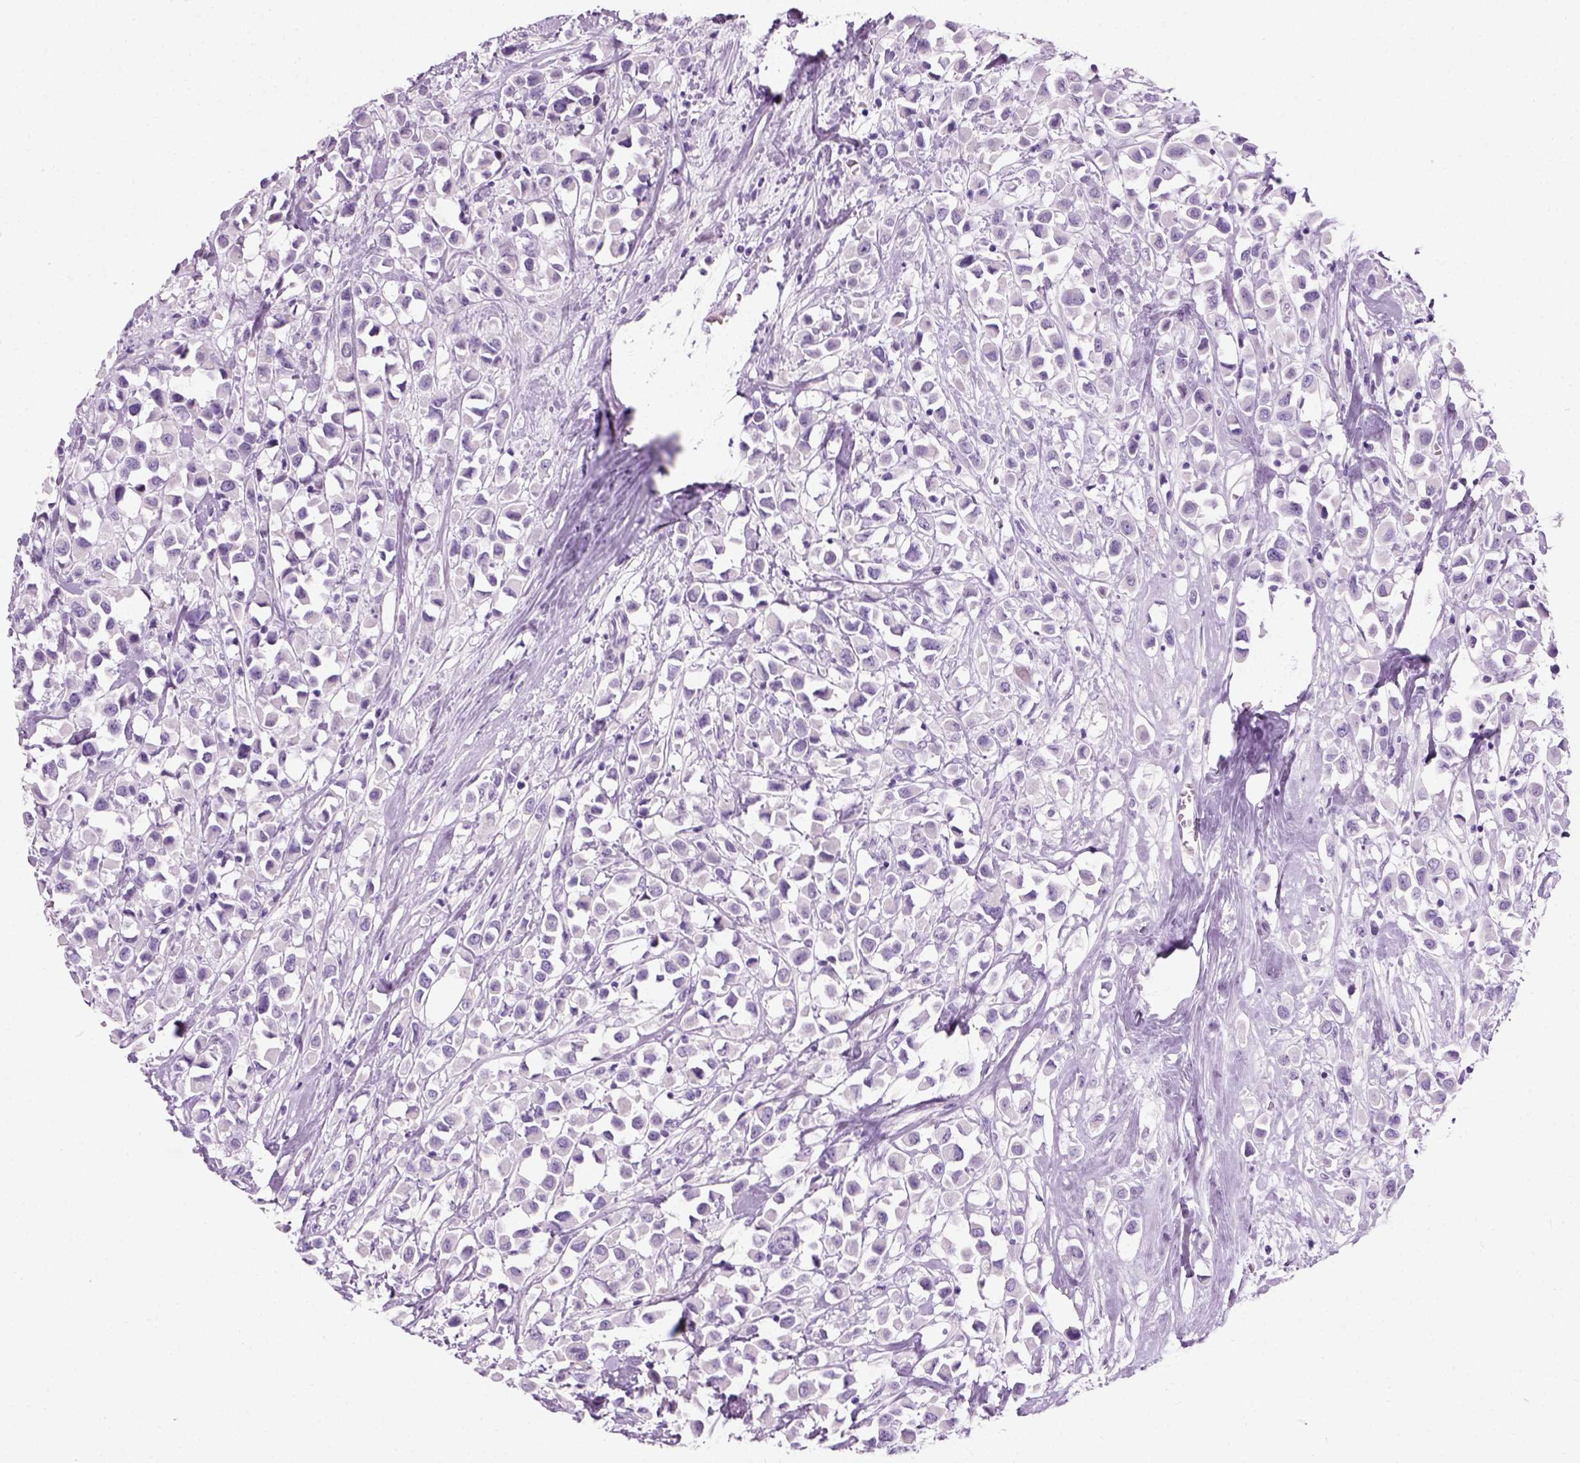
{"staining": {"intensity": "negative", "quantity": "none", "location": "none"}, "tissue": "breast cancer", "cell_type": "Tumor cells", "image_type": "cancer", "snomed": [{"axis": "morphology", "description": "Duct carcinoma"}, {"axis": "topography", "description": "Breast"}], "caption": "This image is of breast cancer (infiltrating ductal carcinoma) stained with immunohistochemistry to label a protein in brown with the nuclei are counter-stained blue. There is no expression in tumor cells.", "gene": "AXDND1", "patient": {"sex": "female", "age": 61}}